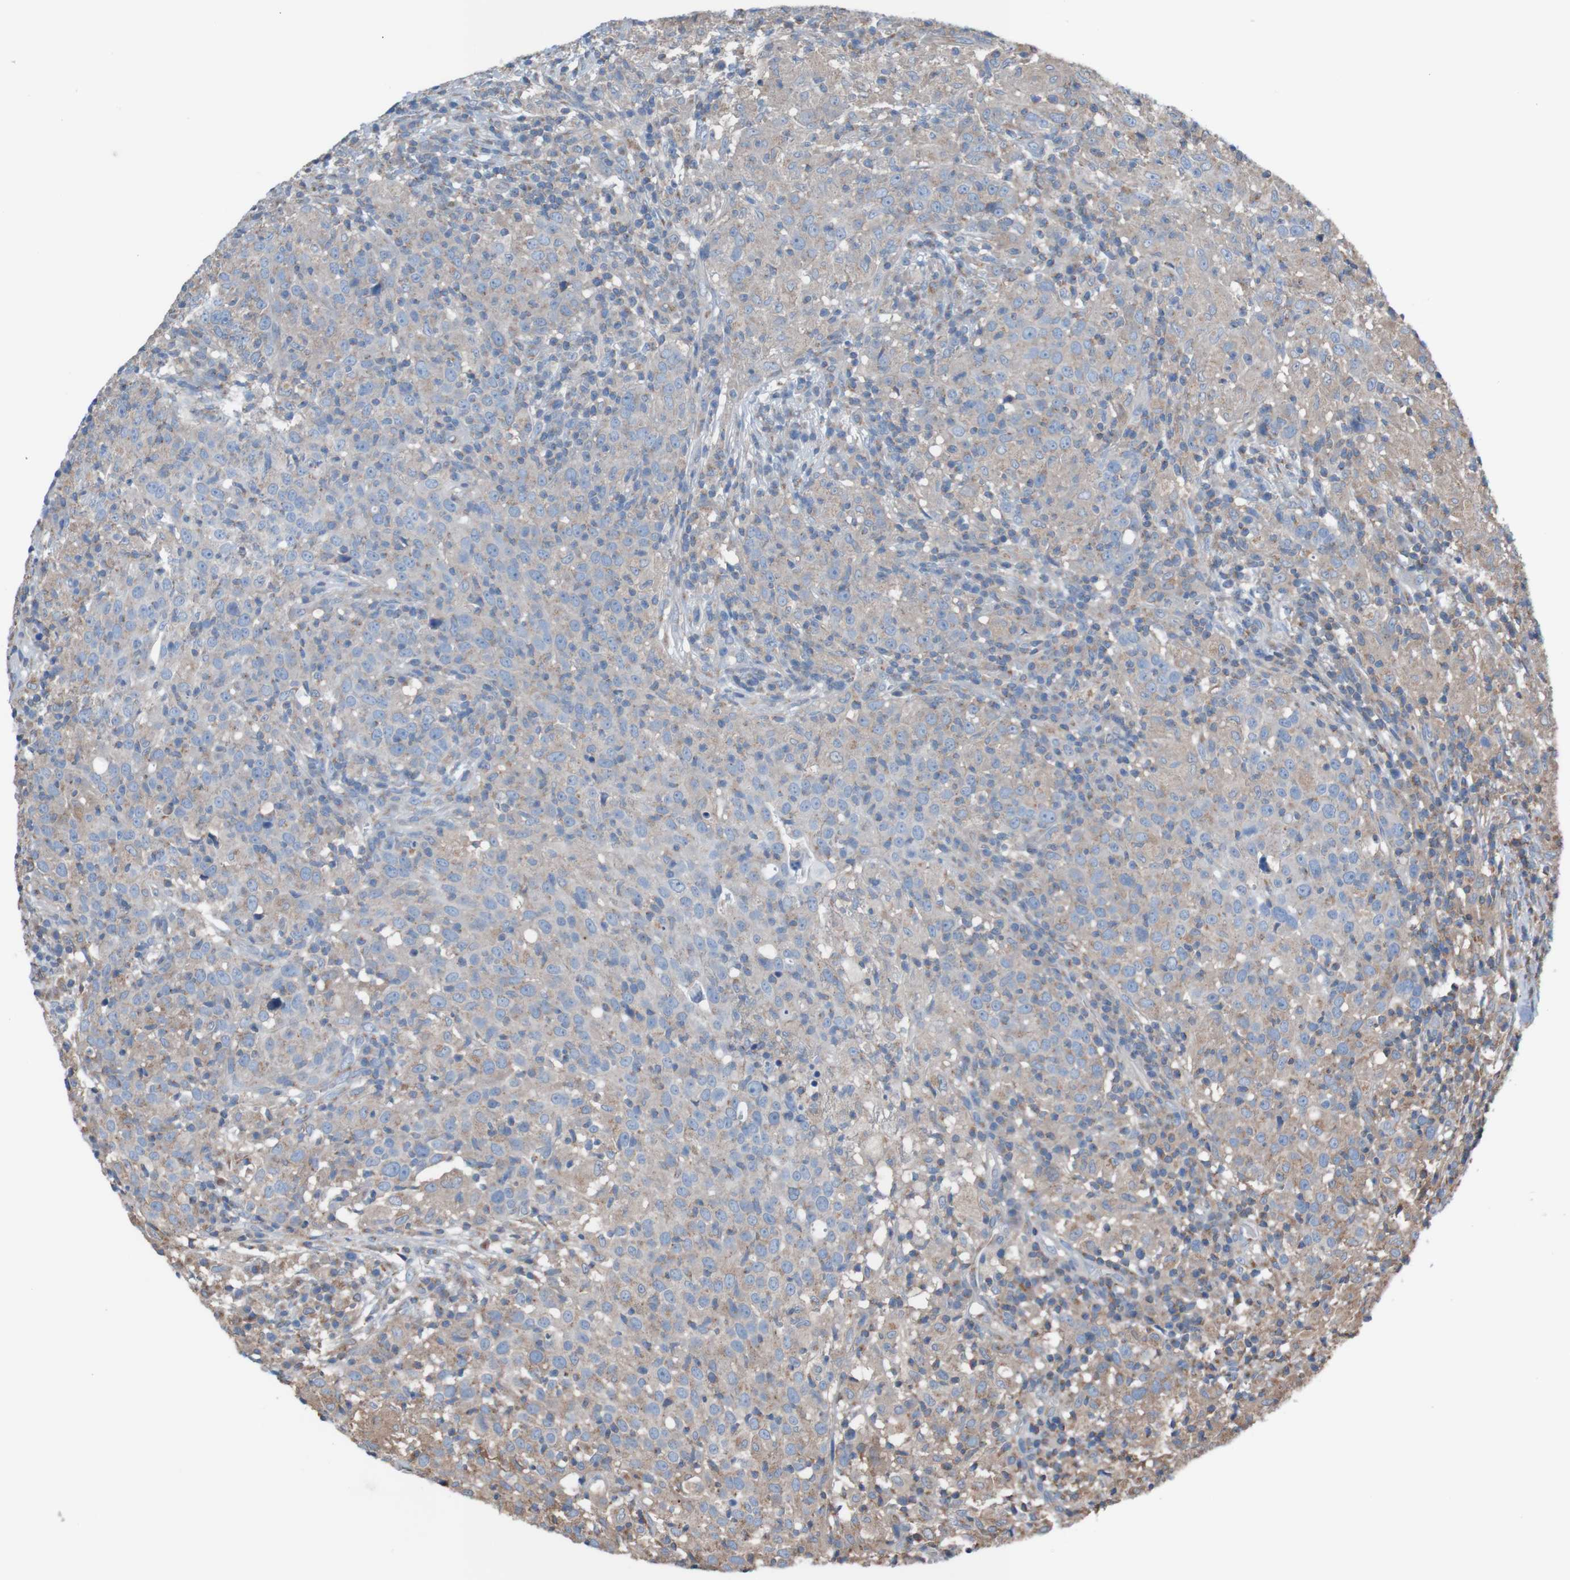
{"staining": {"intensity": "moderate", "quantity": ">75%", "location": "cytoplasmic/membranous"}, "tissue": "head and neck cancer", "cell_type": "Tumor cells", "image_type": "cancer", "snomed": [{"axis": "morphology", "description": "Adenocarcinoma, NOS"}, {"axis": "topography", "description": "Salivary gland"}, {"axis": "topography", "description": "Head-Neck"}], "caption": "Immunohistochemical staining of human adenocarcinoma (head and neck) demonstrates moderate cytoplasmic/membranous protein expression in approximately >75% of tumor cells. The staining is performed using DAB brown chromogen to label protein expression. The nuclei are counter-stained blue using hematoxylin.", "gene": "MINAR1", "patient": {"sex": "female", "age": 65}}